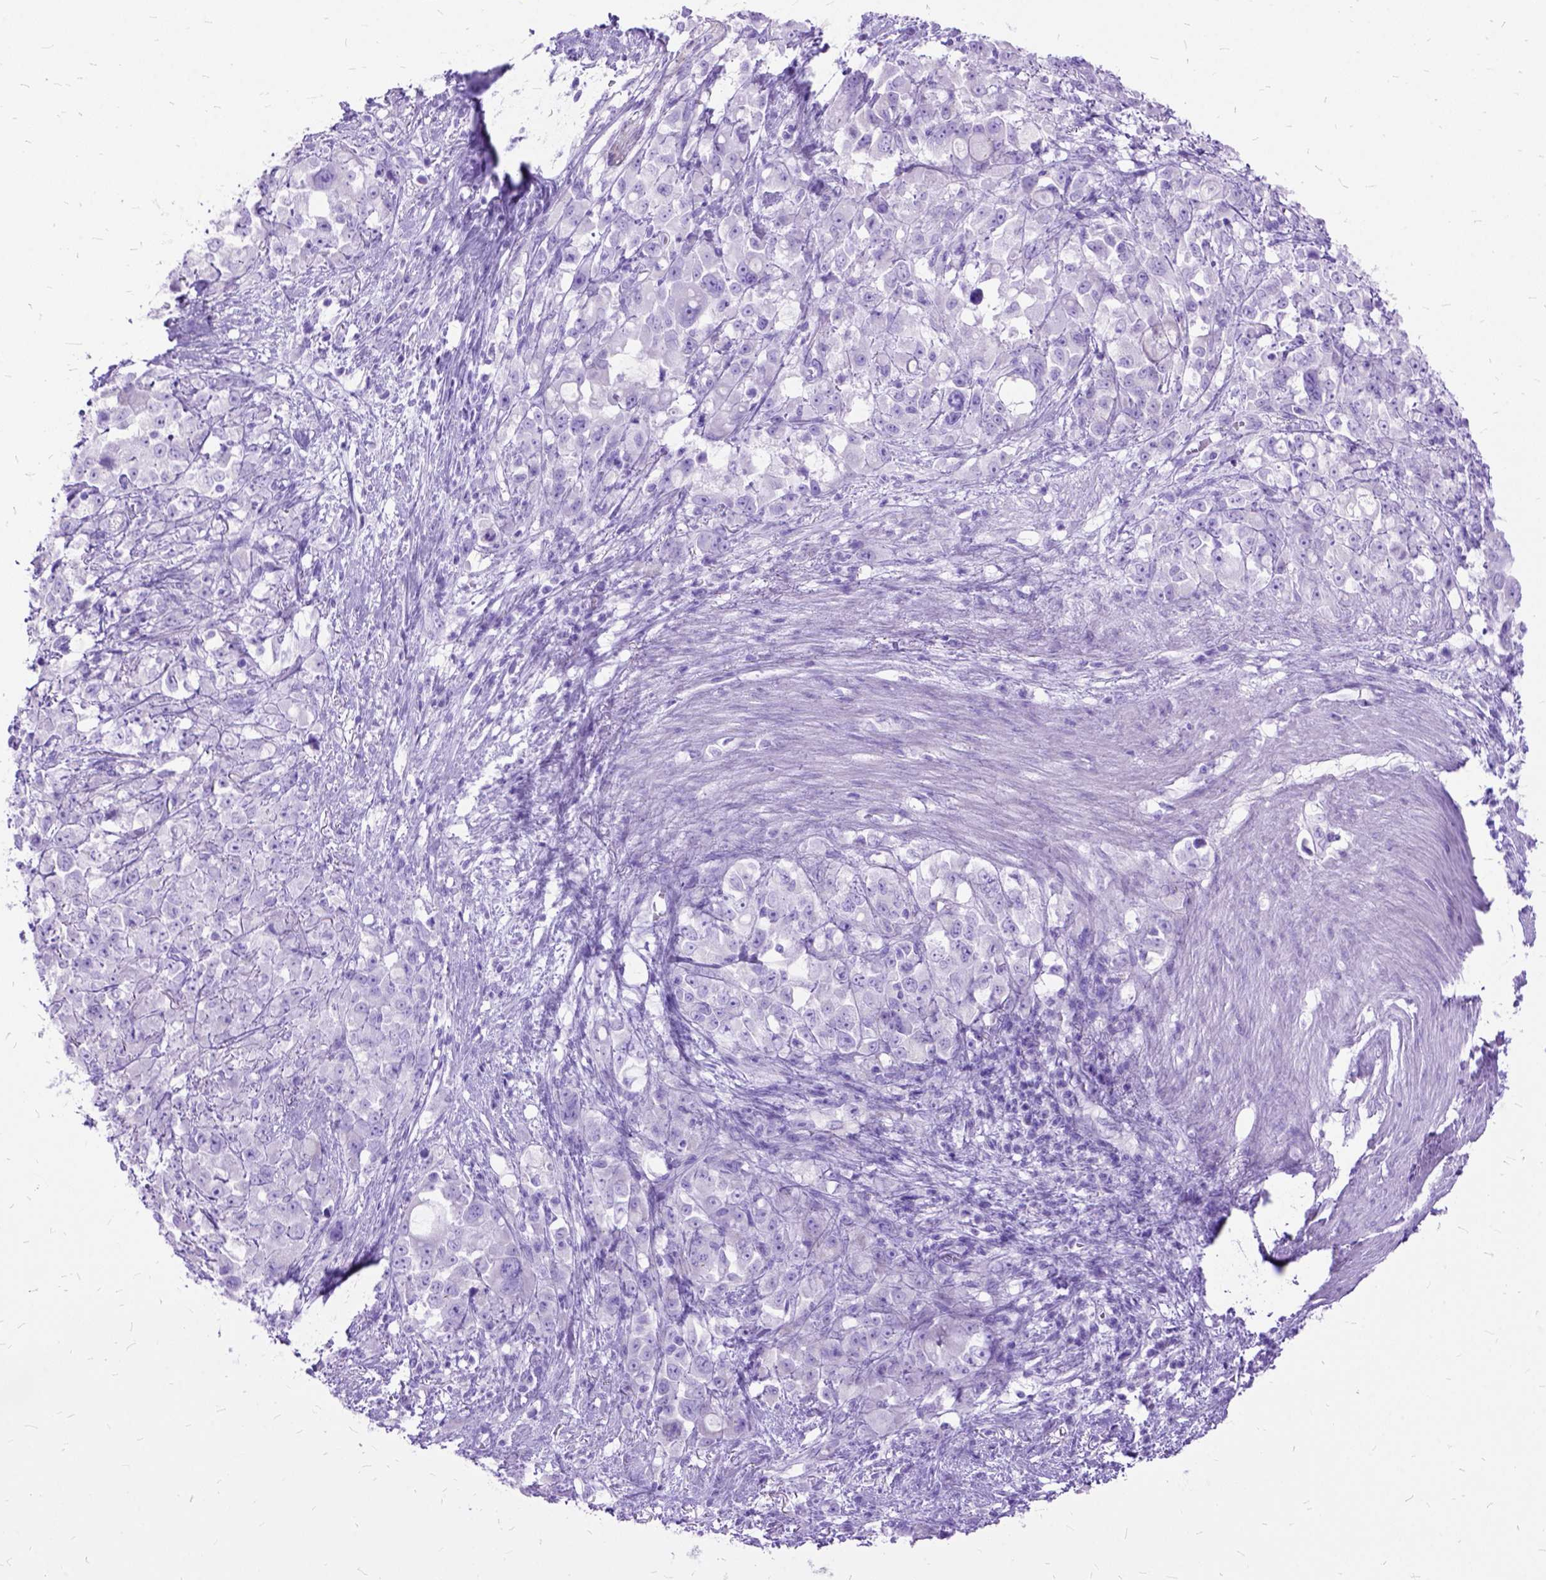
{"staining": {"intensity": "negative", "quantity": "none", "location": "none"}, "tissue": "stomach cancer", "cell_type": "Tumor cells", "image_type": "cancer", "snomed": [{"axis": "morphology", "description": "Adenocarcinoma, NOS"}, {"axis": "topography", "description": "Stomach"}], "caption": "This is an immunohistochemistry (IHC) image of adenocarcinoma (stomach). There is no expression in tumor cells.", "gene": "DNAH2", "patient": {"sex": "female", "age": 76}}